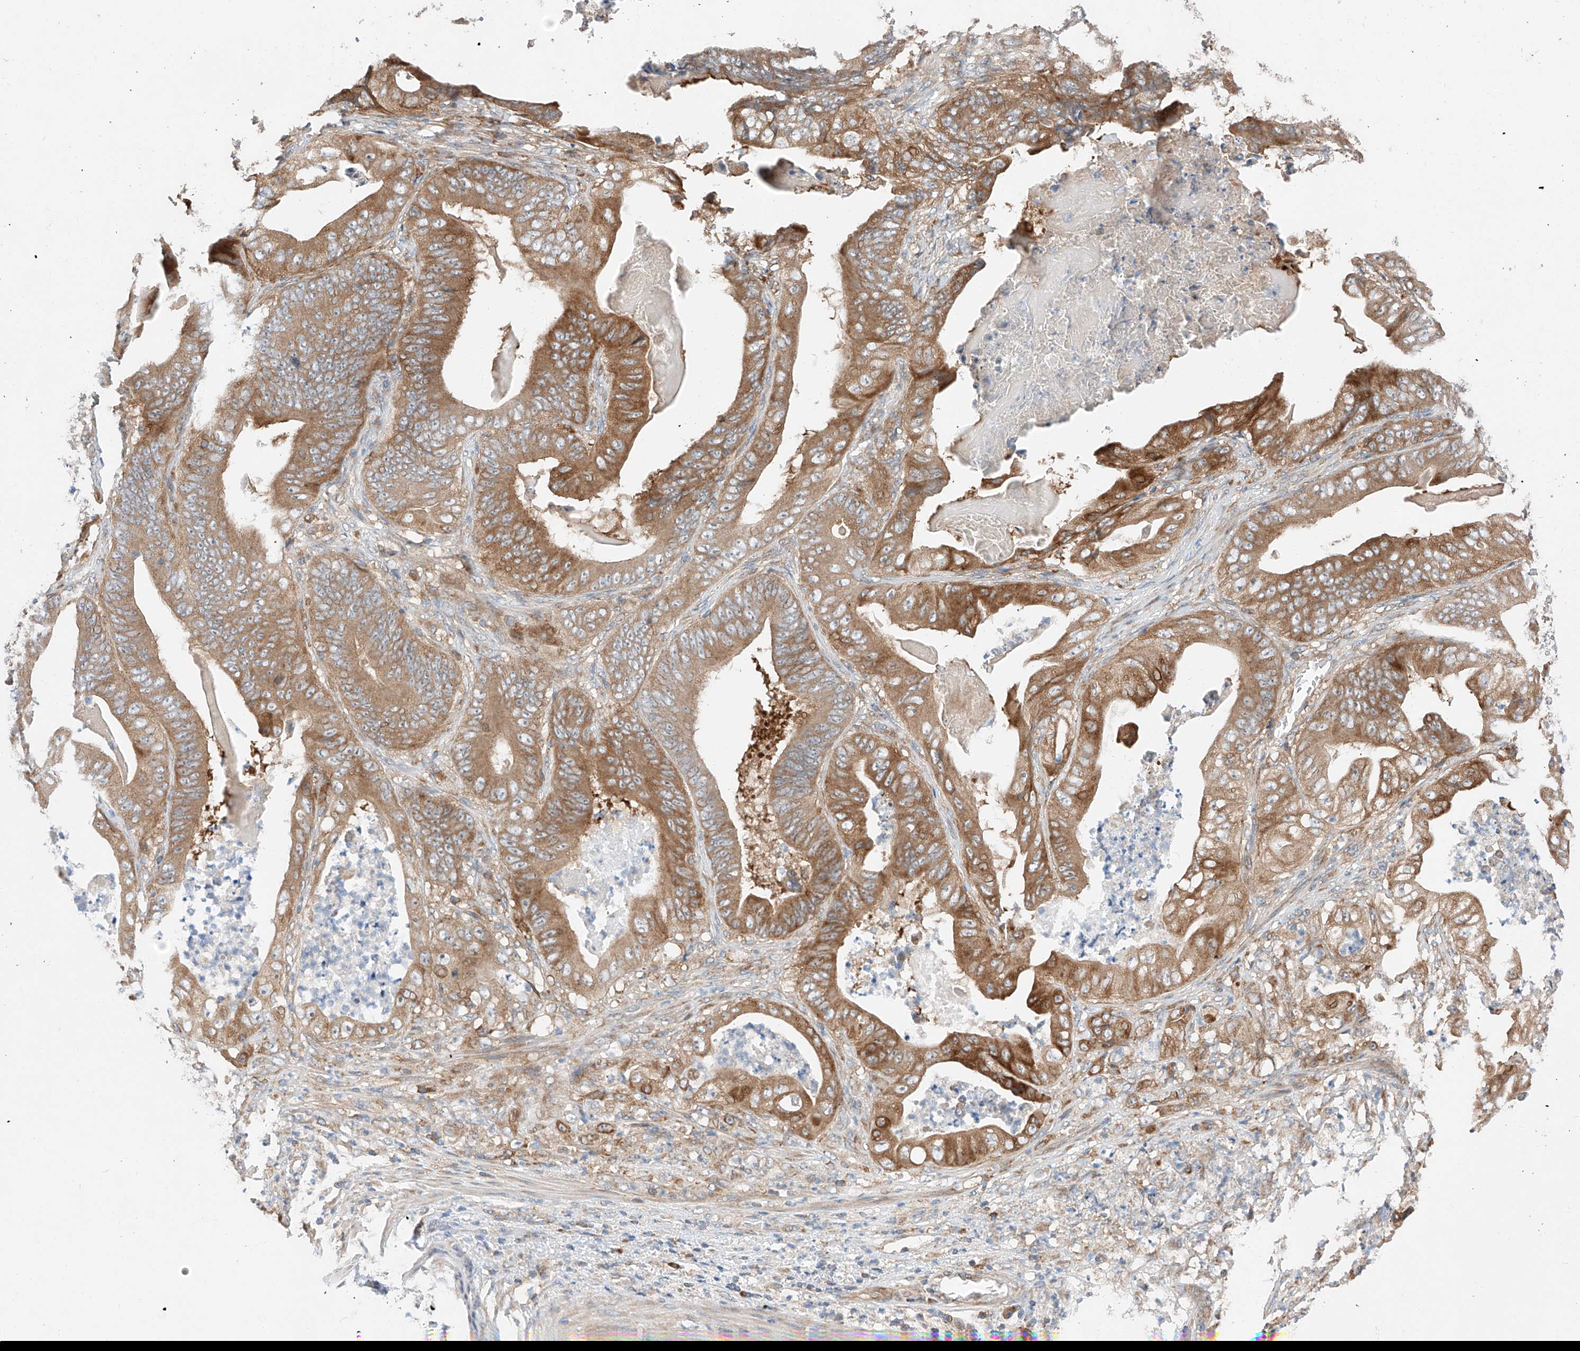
{"staining": {"intensity": "moderate", "quantity": ">75%", "location": "cytoplasmic/membranous"}, "tissue": "stomach cancer", "cell_type": "Tumor cells", "image_type": "cancer", "snomed": [{"axis": "morphology", "description": "Adenocarcinoma, NOS"}, {"axis": "topography", "description": "Stomach"}], "caption": "Brown immunohistochemical staining in human stomach adenocarcinoma reveals moderate cytoplasmic/membranous positivity in about >75% of tumor cells. Using DAB (brown) and hematoxylin (blue) stains, captured at high magnification using brightfield microscopy.", "gene": "RUSC1", "patient": {"sex": "female", "age": 73}}